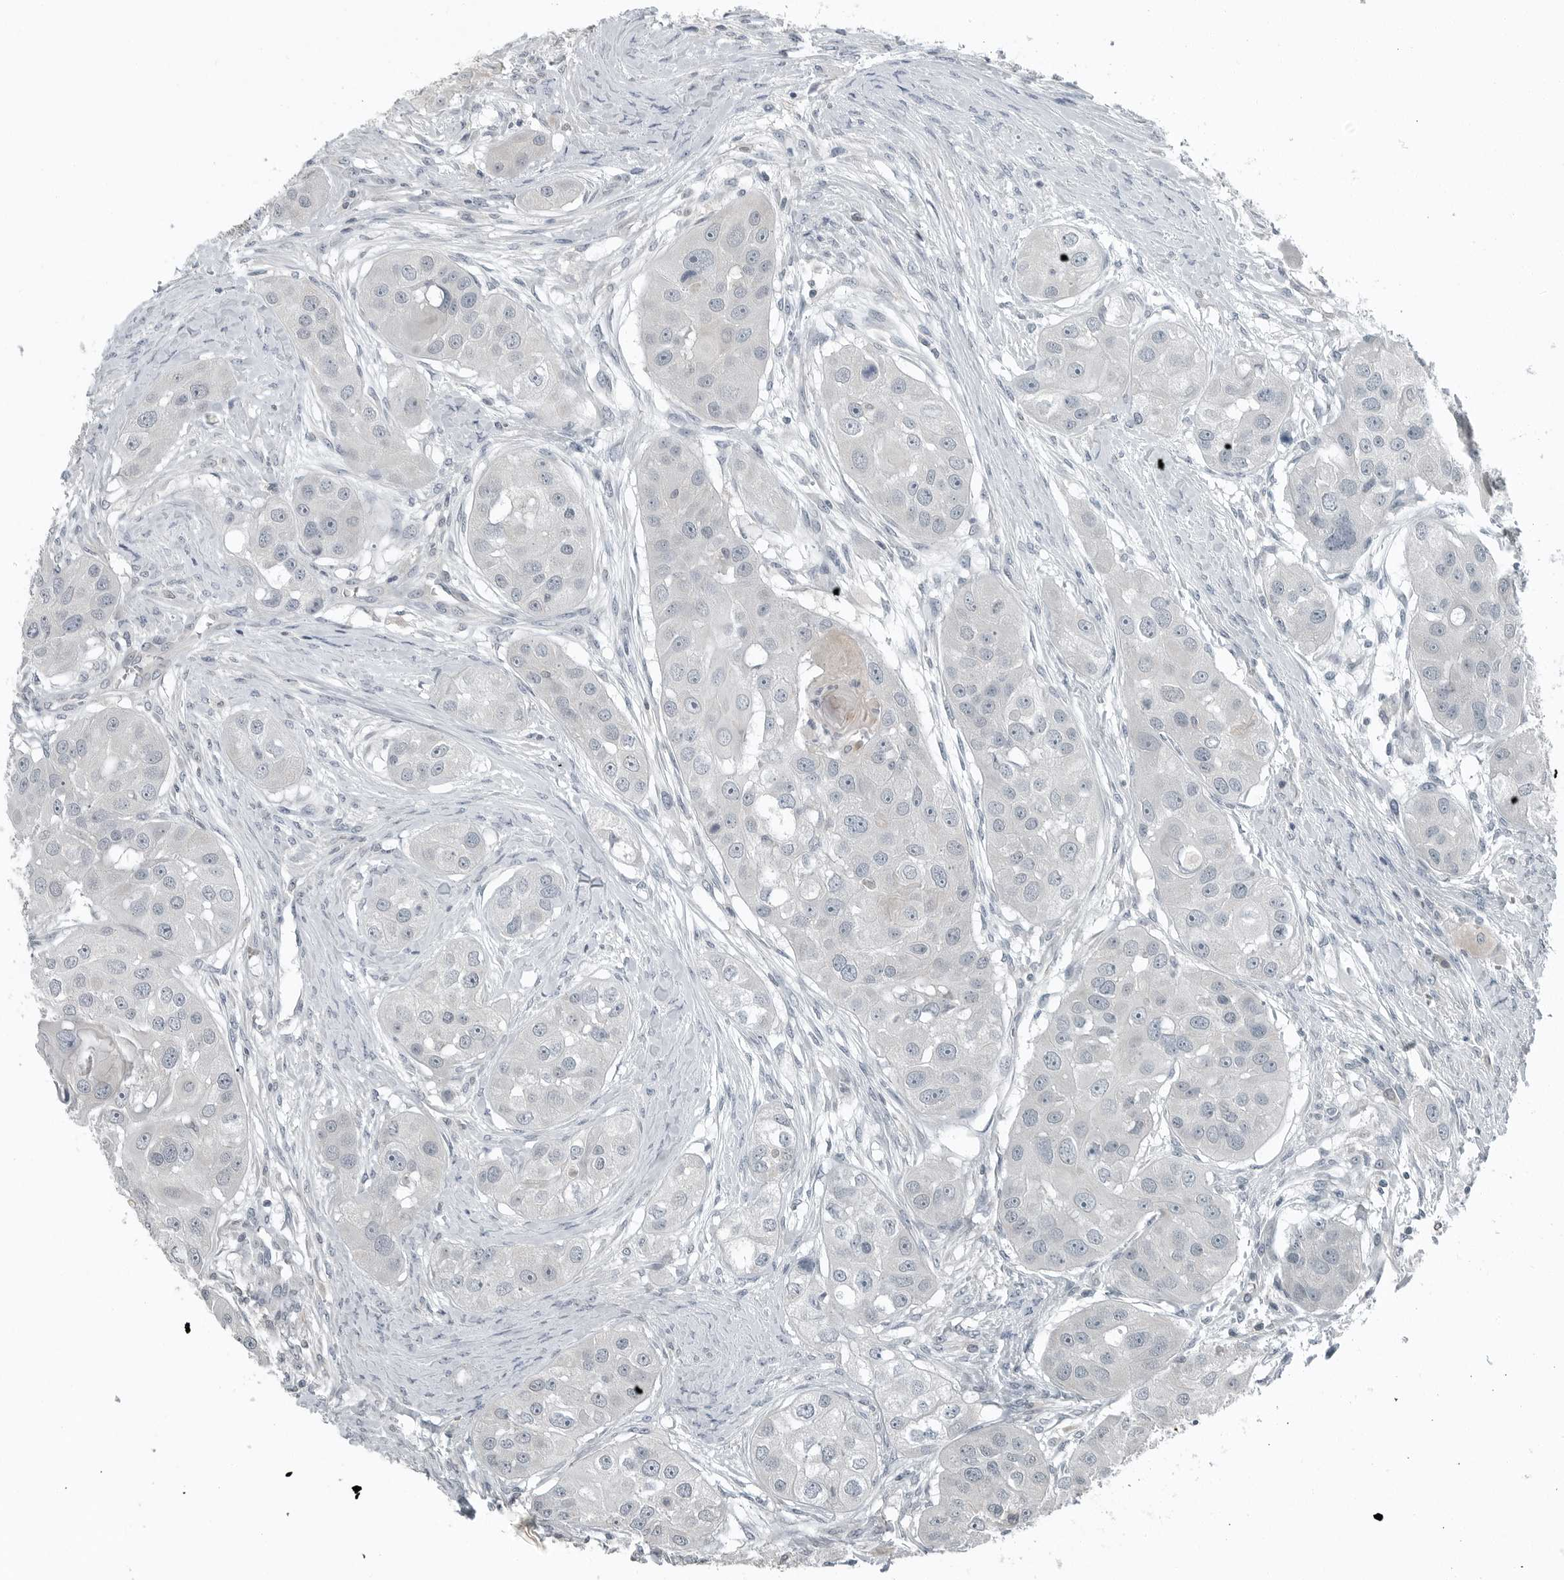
{"staining": {"intensity": "negative", "quantity": "none", "location": "none"}, "tissue": "head and neck cancer", "cell_type": "Tumor cells", "image_type": "cancer", "snomed": [{"axis": "morphology", "description": "Normal tissue, NOS"}, {"axis": "morphology", "description": "Squamous cell carcinoma, NOS"}, {"axis": "topography", "description": "Skeletal muscle"}, {"axis": "topography", "description": "Head-Neck"}], "caption": "High power microscopy image of an immunohistochemistry (IHC) image of head and neck cancer (squamous cell carcinoma), revealing no significant expression in tumor cells.", "gene": "KYAT1", "patient": {"sex": "male", "age": 51}}